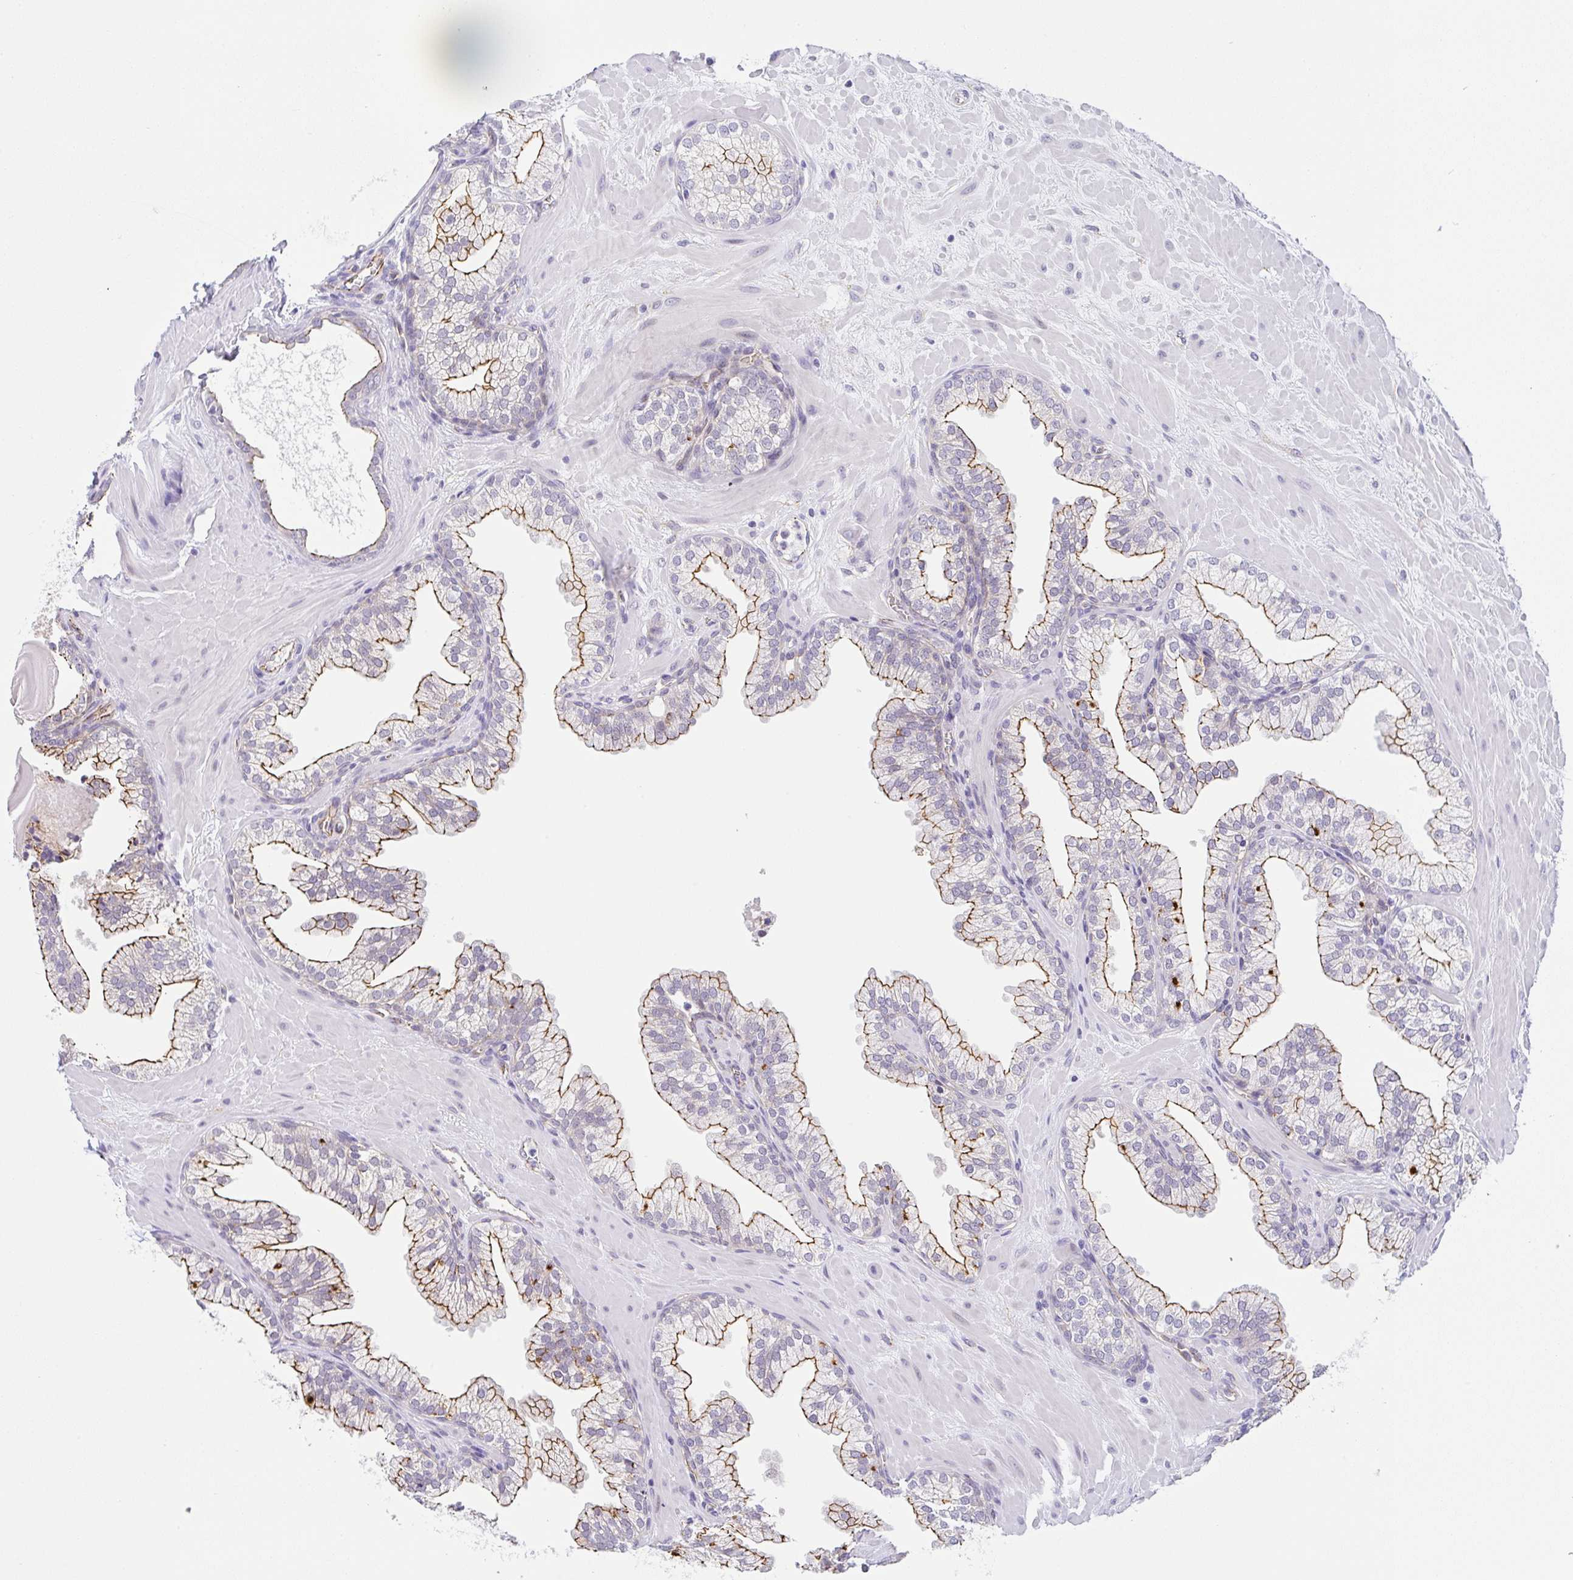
{"staining": {"intensity": "moderate", "quantity": "25%-75%", "location": "cytoplasmic/membranous"}, "tissue": "prostate", "cell_type": "Glandular cells", "image_type": "normal", "snomed": [{"axis": "morphology", "description": "Normal tissue, NOS"}, {"axis": "topography", "description": "Prostate"}, {"axis": "topography", "description": "Peripheral nerve tissue"}], "caption": "Immunohistochemical staining of unremarkable human prostate displays 25%-75% levels of moderate cytoplasmic/membranous protein staining in about 25%-75% of glandular cells. The staining was performed using DAB, with brown indicating positive protein expression. Nuclei are stained blue with hematoxylin.", "gene": "CGNL1", "patient": {"sex": "male", "age": 61}}